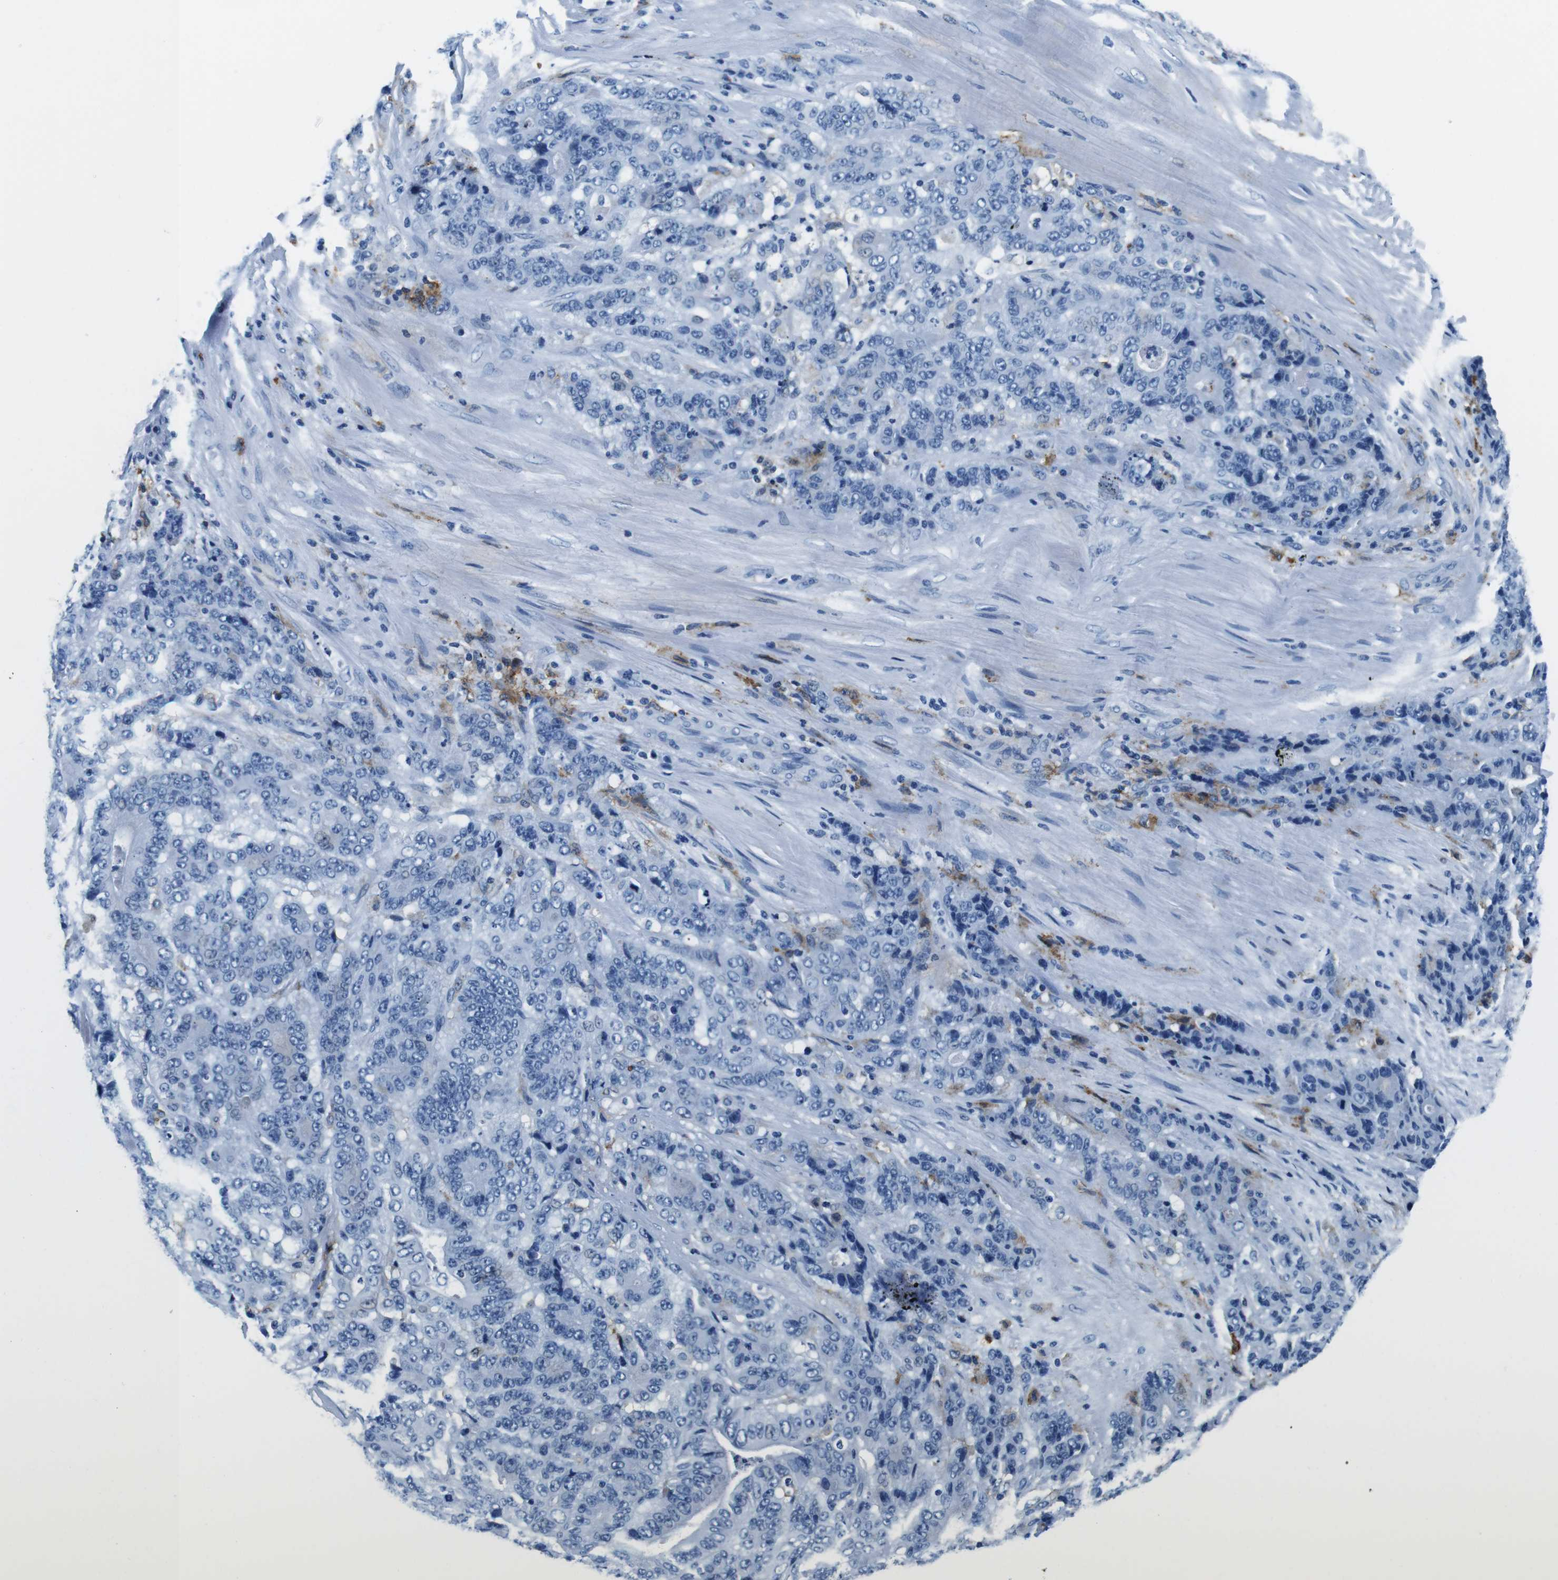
{"staining": {"intensity": "negative", "quantity": "none", "location": "none"}, "tissue": "stomach cancer", "cell_type": "Tumor cells", "image_type": "cancer", "snomed": [{"axis": "morphology", "description": "Adenocarcinoma, NOS"}, {"axis": "topography", "description": "Stomach"}], "caption": "DAB immunohistochemical staining of adenocarcinoma (stomach) reveals no significant positivity in tumor cells.", "gene": "HLA-DRB1", "patient": {"sex": "female", "age": 73}}